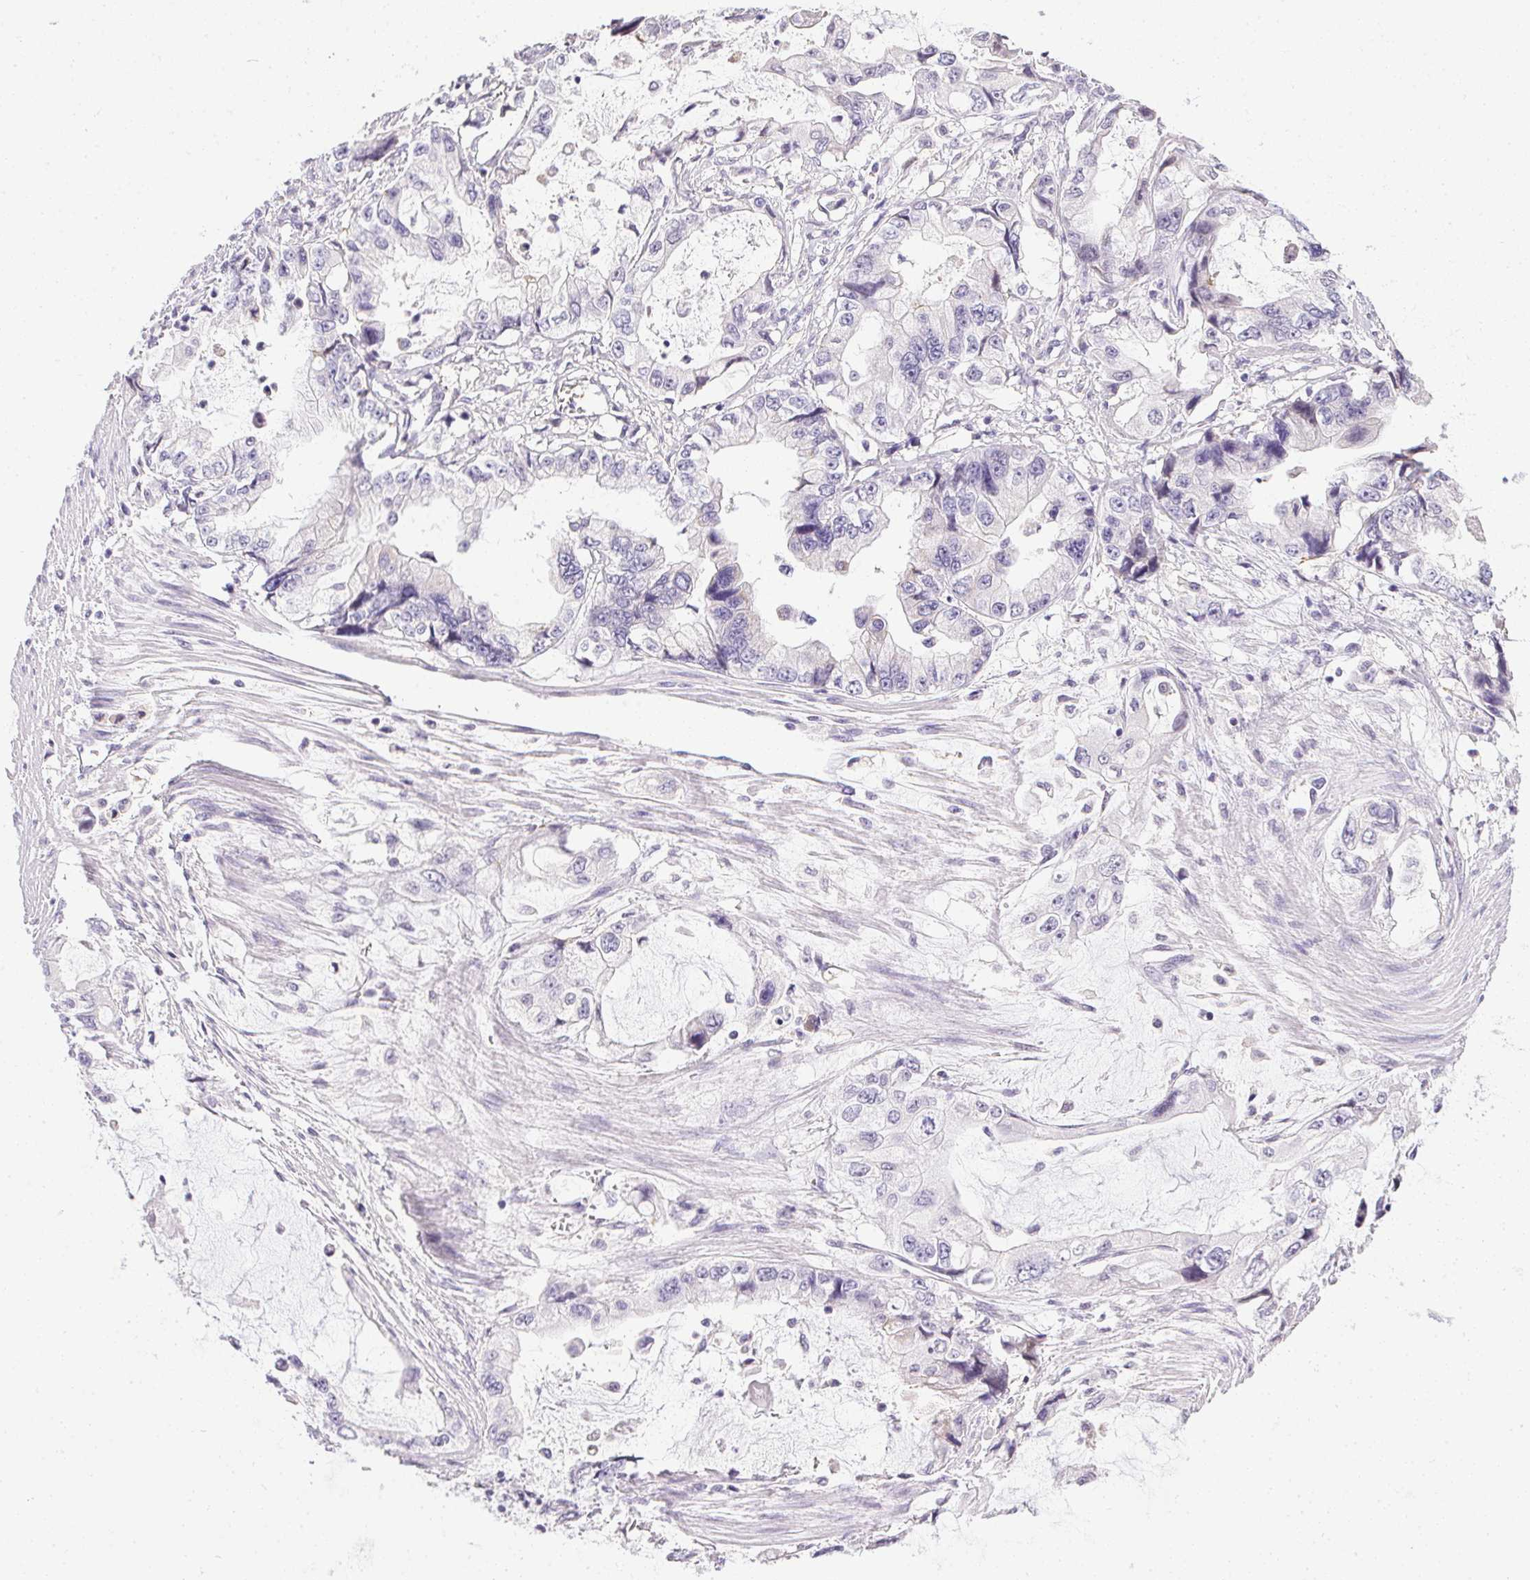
{"staining": {"intensity": "negative", "quantity": "none", "location": "none"}, "tissue": "stomach cancer", "cell_type": "Tumor cells", "image_type": "cancer", "snomed": [{"axis": "morphology", "description": "Adenocarcinoma, NOS"}, {"axis": "topography", "description": "Pancreas"}, {"axis": "topography", "description": "Stomach, upper"}, {"axis": "topography", "description": "Stomach"}], "caption": "Tumor cells are negative for protein expression in human stomach adenocarcinoma.", "gene": "PRL", "patient": {"sex": "male", "age": 77}}